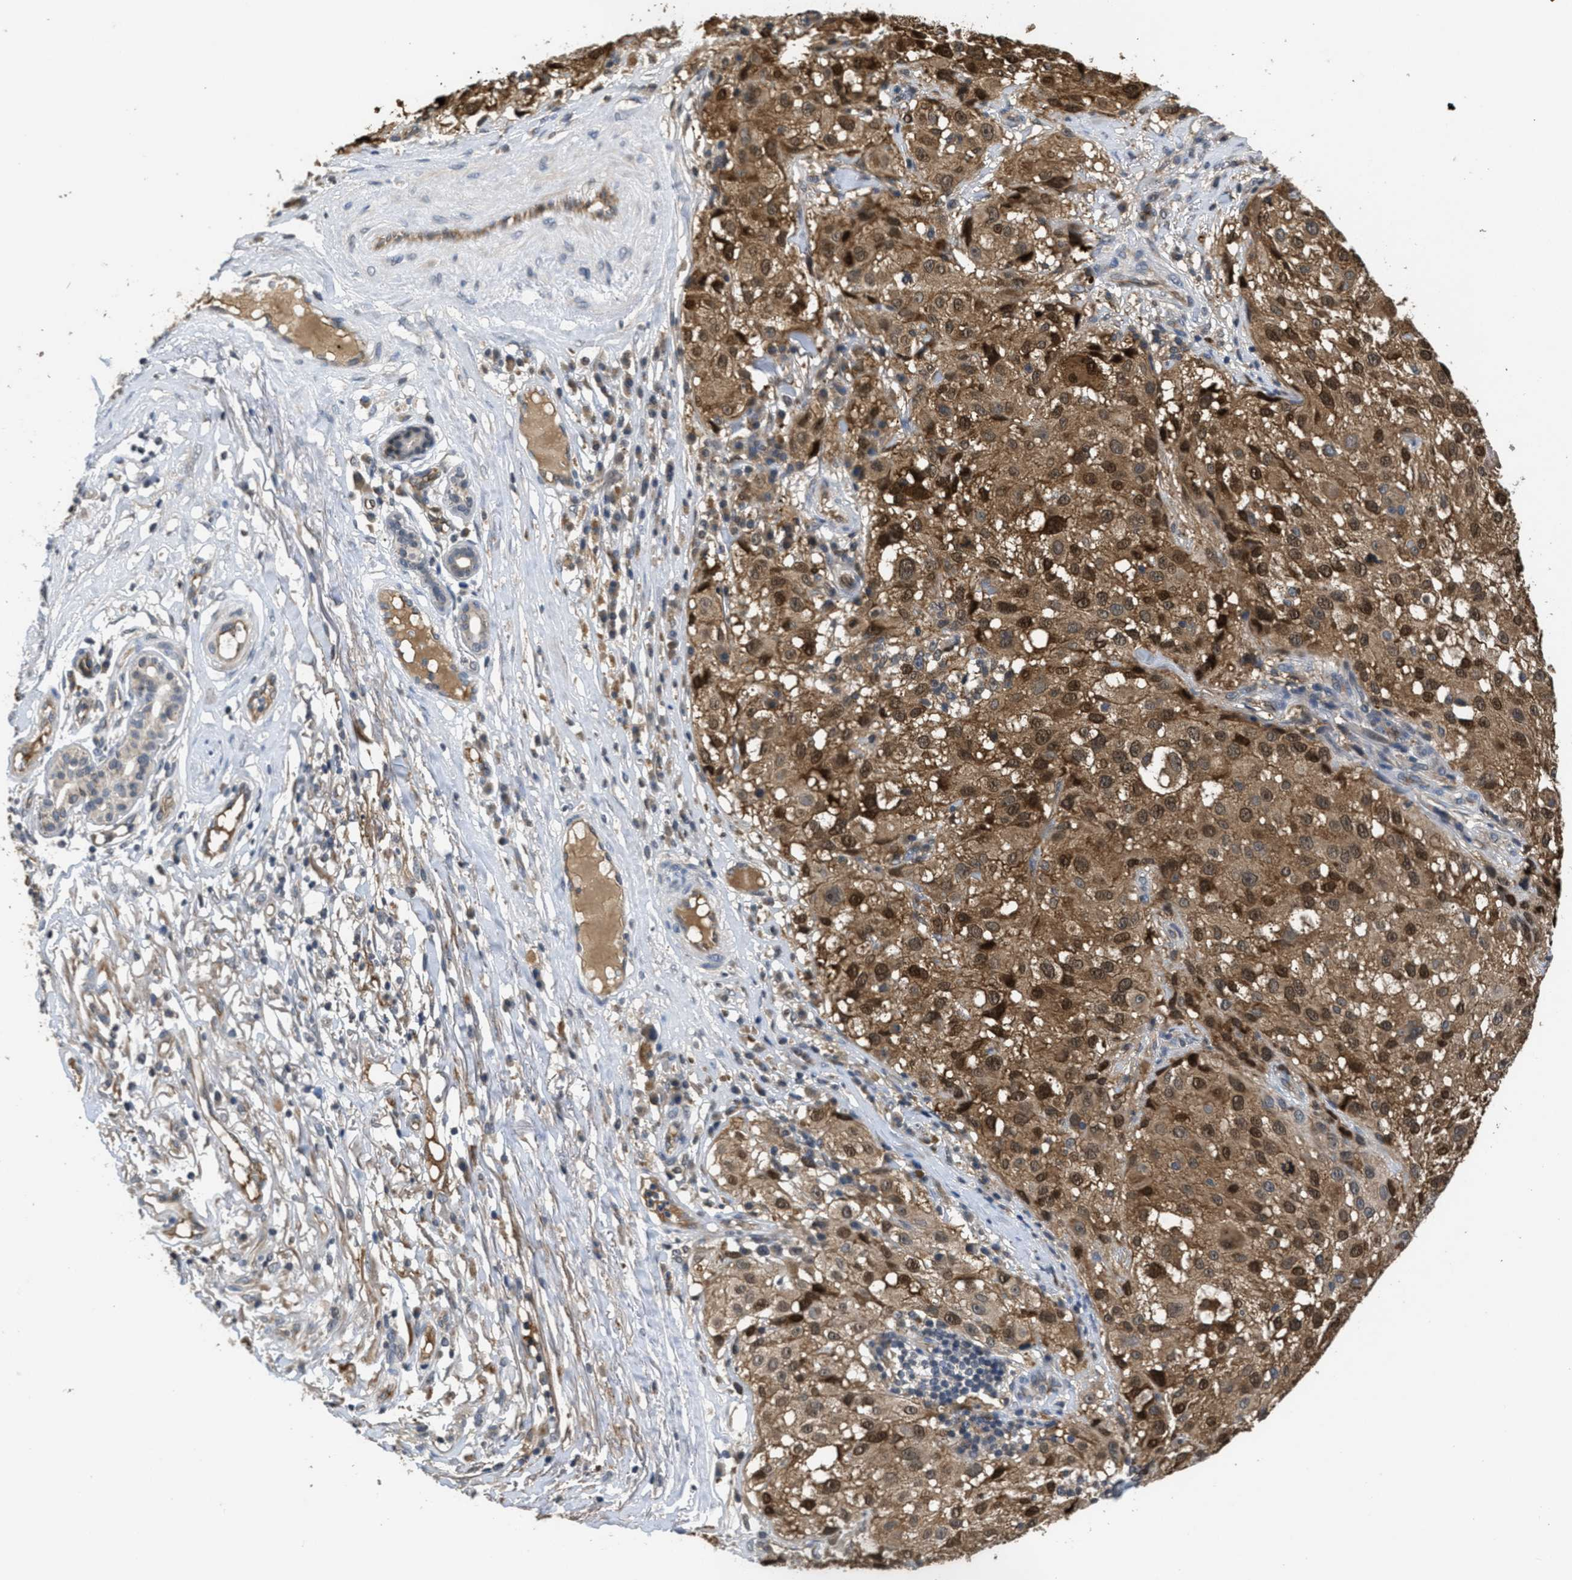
{"staining": {"intensity": "moderate", "quantity": ">75%", "location": "cytoplasmic/membranous"}, "tissue": "melanoma", "cell_type": "Tumor cells", "image_type": "cancer", "snomed": [{"axis": "morphology", "description": "Necrosis, NOS"}, {"axis": "morphology", "description": "Malignant melanoma, NOS"}, {"axis": "topography", "description": "Skin"}], "caption": "Immunohistochemical staining of melanoma shows medium levels of moderate cytoplasmic/membranous positivity in approximately >75% of tumor cells.", "gene": "ANGPT1", "patient": {"sex": "female", "age": 87}}